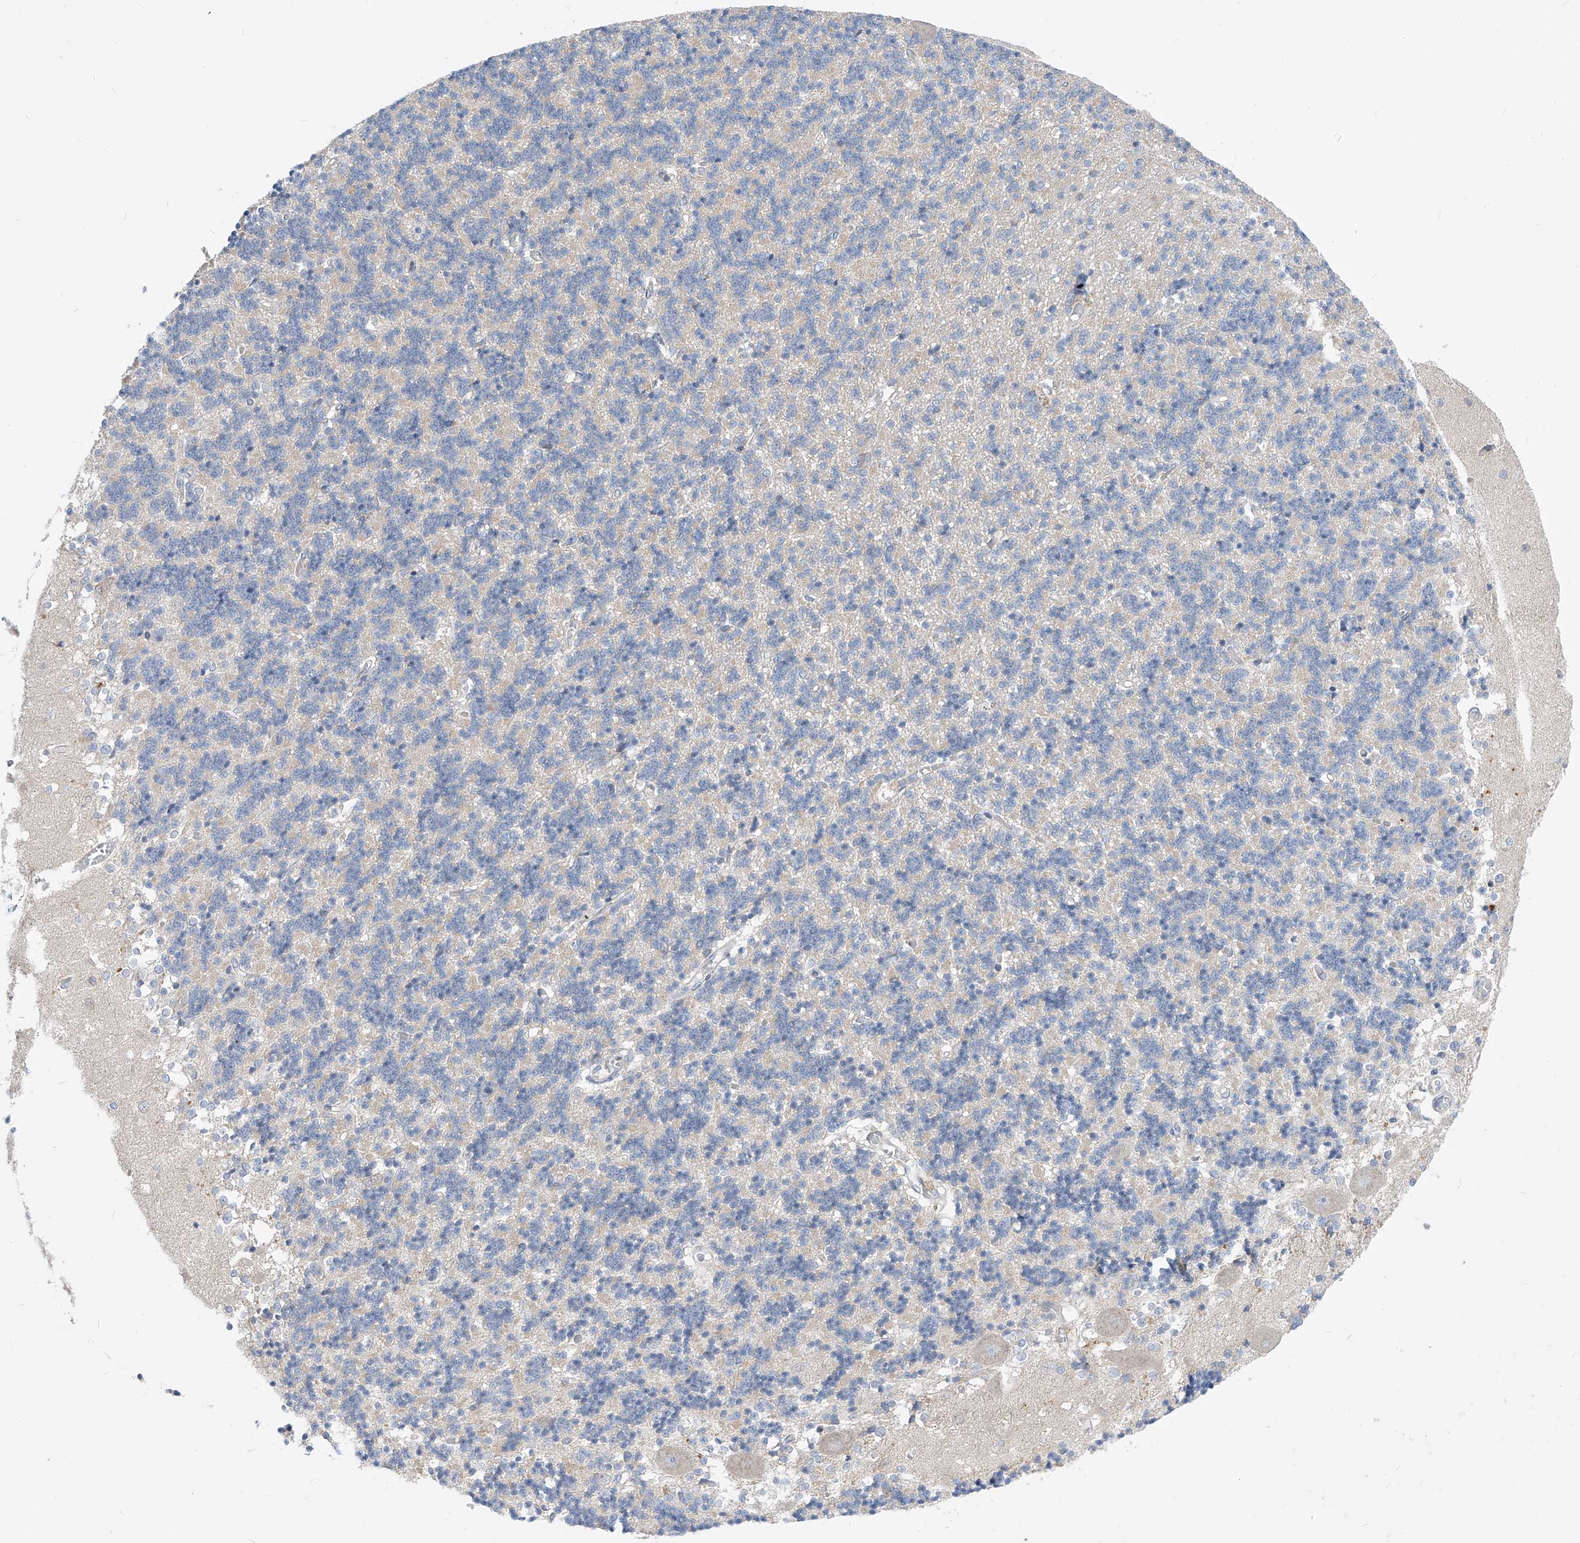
{"staining": {"intensity": "negative", "quantity": "none", "location": "none"}, "tissue": "cerebellum", "cell_type": "Cells in granular layer", "image_type": "normal", "snomed": [{"axis": "morphology", "description": "Normal tissue, NOS"}, {"axis": "topography", "description": "Cerebellum"}], "caption": "The IHC micrograph has no significant staining in cells in granular layer of cerebellum.", "gene": "UFL1", "patient": {"sex": "male", "age": 37}}